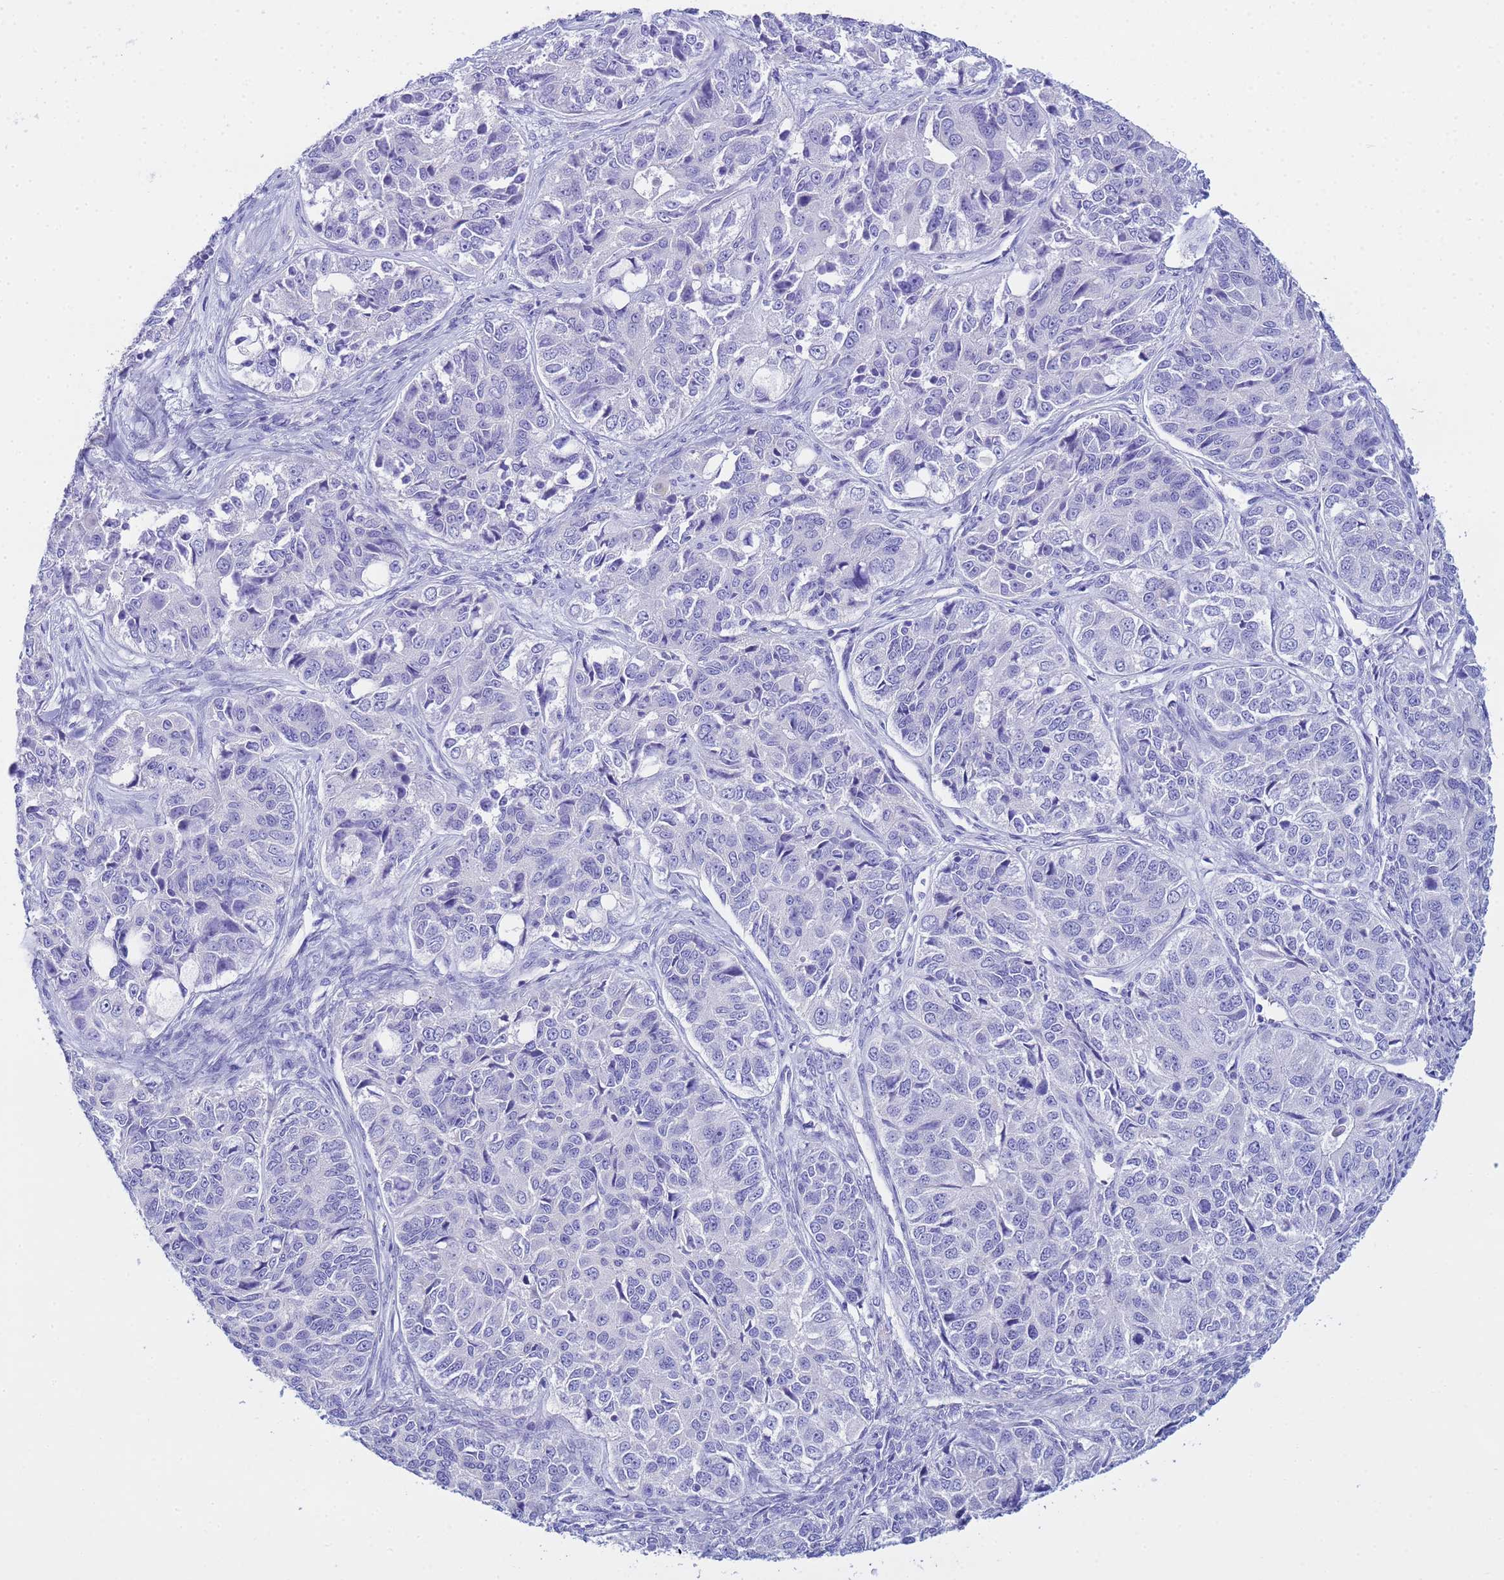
{"staining": {"intensity": "negative", "quantity": "none", "location": "none"}, "tissue": "ovarian cancer", "cell_type": "Tumor cells", "image_type": "cancer", "snomed": [{"axis": "morphology", "description": "Carcinoma, endometroid"}, {"axis": "topography", "description": "Ovary"}], "caption": "Immunohistochemistry (IHC) micrograph of neoplastic tissue: human endometroid carcinoma (ovarian) stained with DAB exhibits no significant protein staining in tumor cells.", "gene": "AQP12A", "patient": {"sex": "female", "age": 51}}